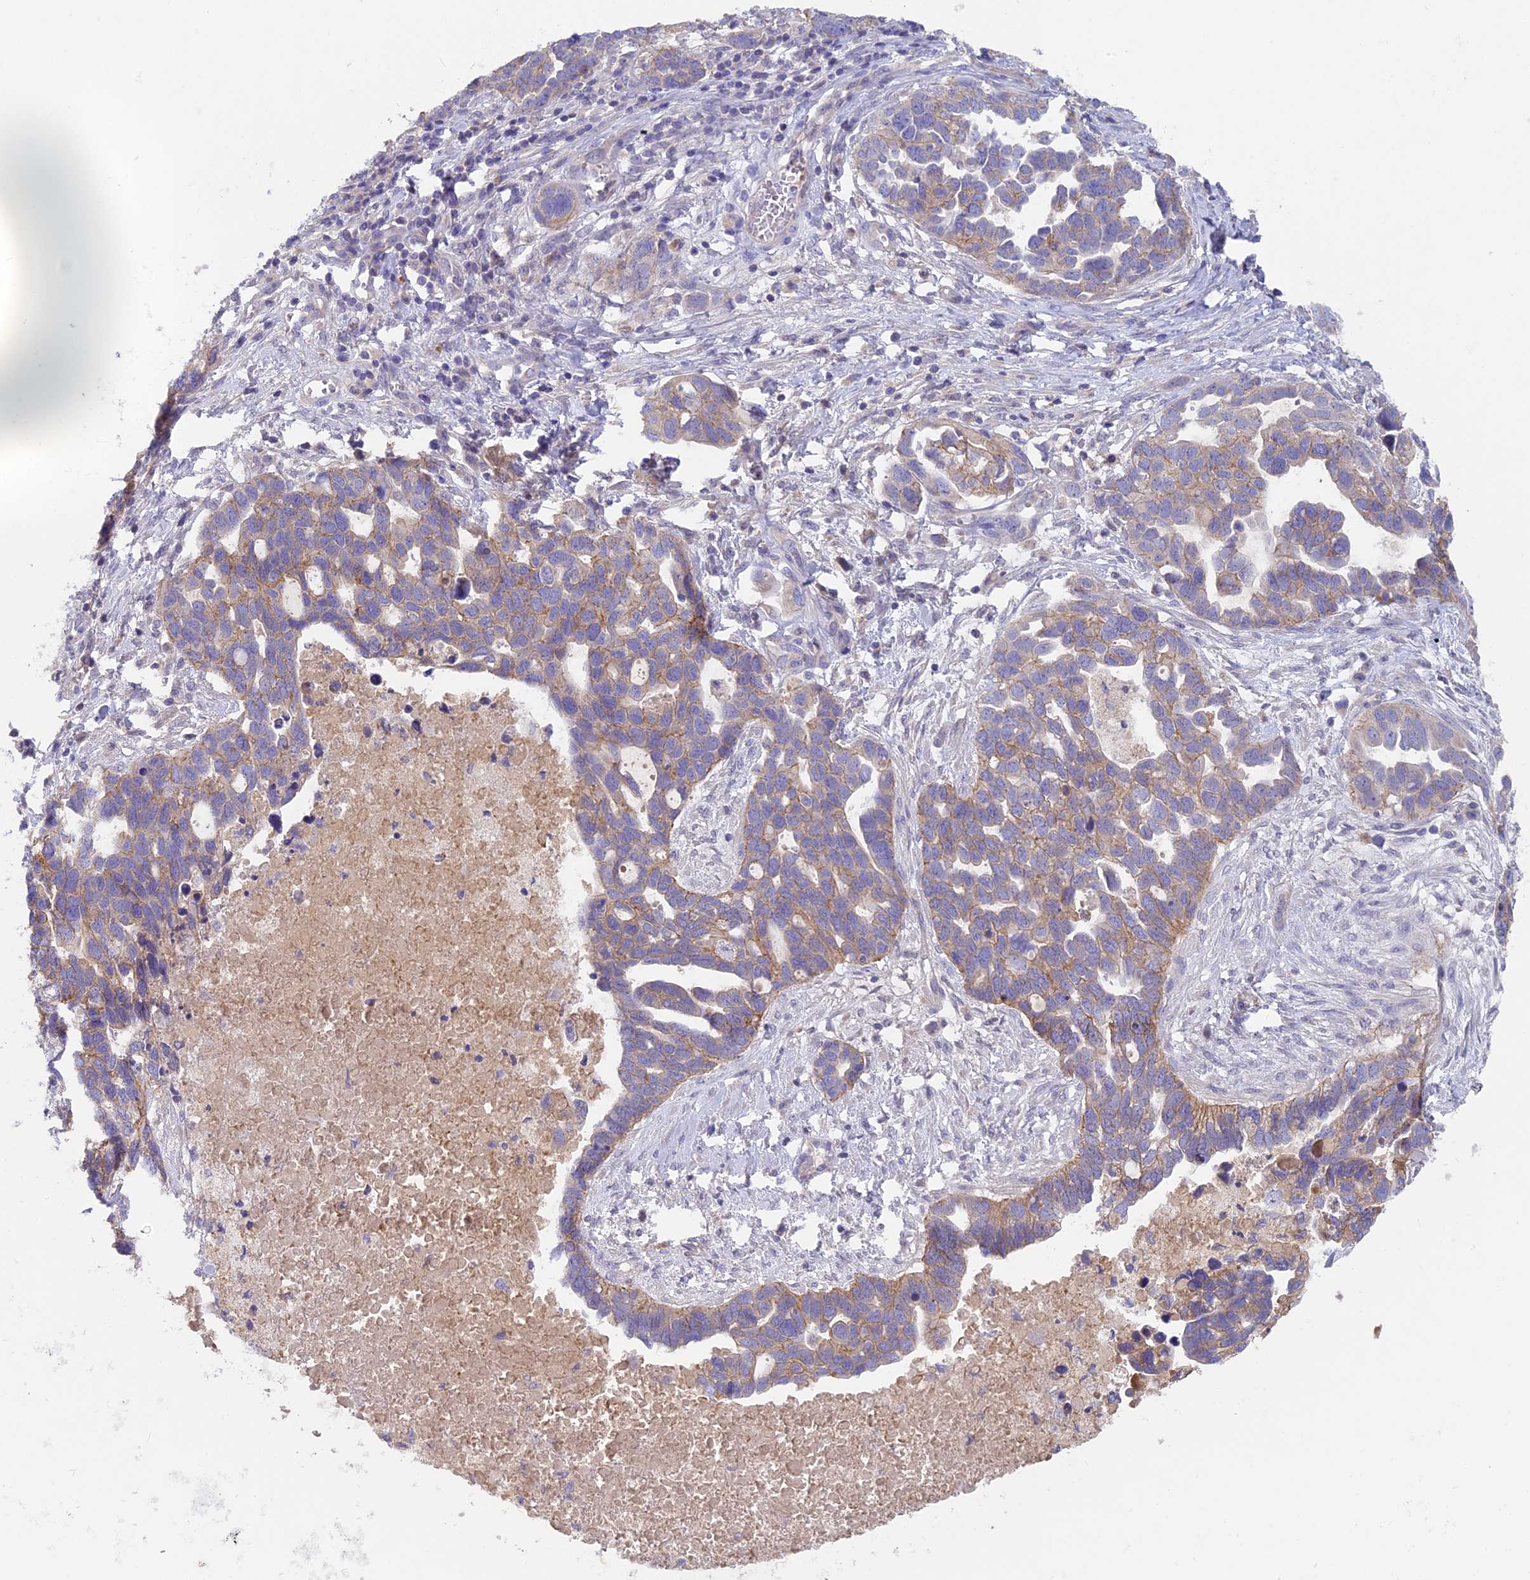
{"staining": {"intensity": "moderate", "quantity": "<25%", "location": "cytoplasmic/membranous"}, "tissue": "ovarian cancer", "cell_type": "Tumor cells", "image_type": "cancer", "snomed": [{"axis": "morphology", "description": "Cystadenocarcinoma, serous, NOS"}, {"axis": "topography", "description": "Ovary"}], "caption": "The immunohistochemical stain labels moderate cytoplasmic/membranous positivity in tumor cells of serous cystadenocarcinoma (ovarian) tissue.", "gene": "PZP", "patient": {"sex": "female", "age": 54}}